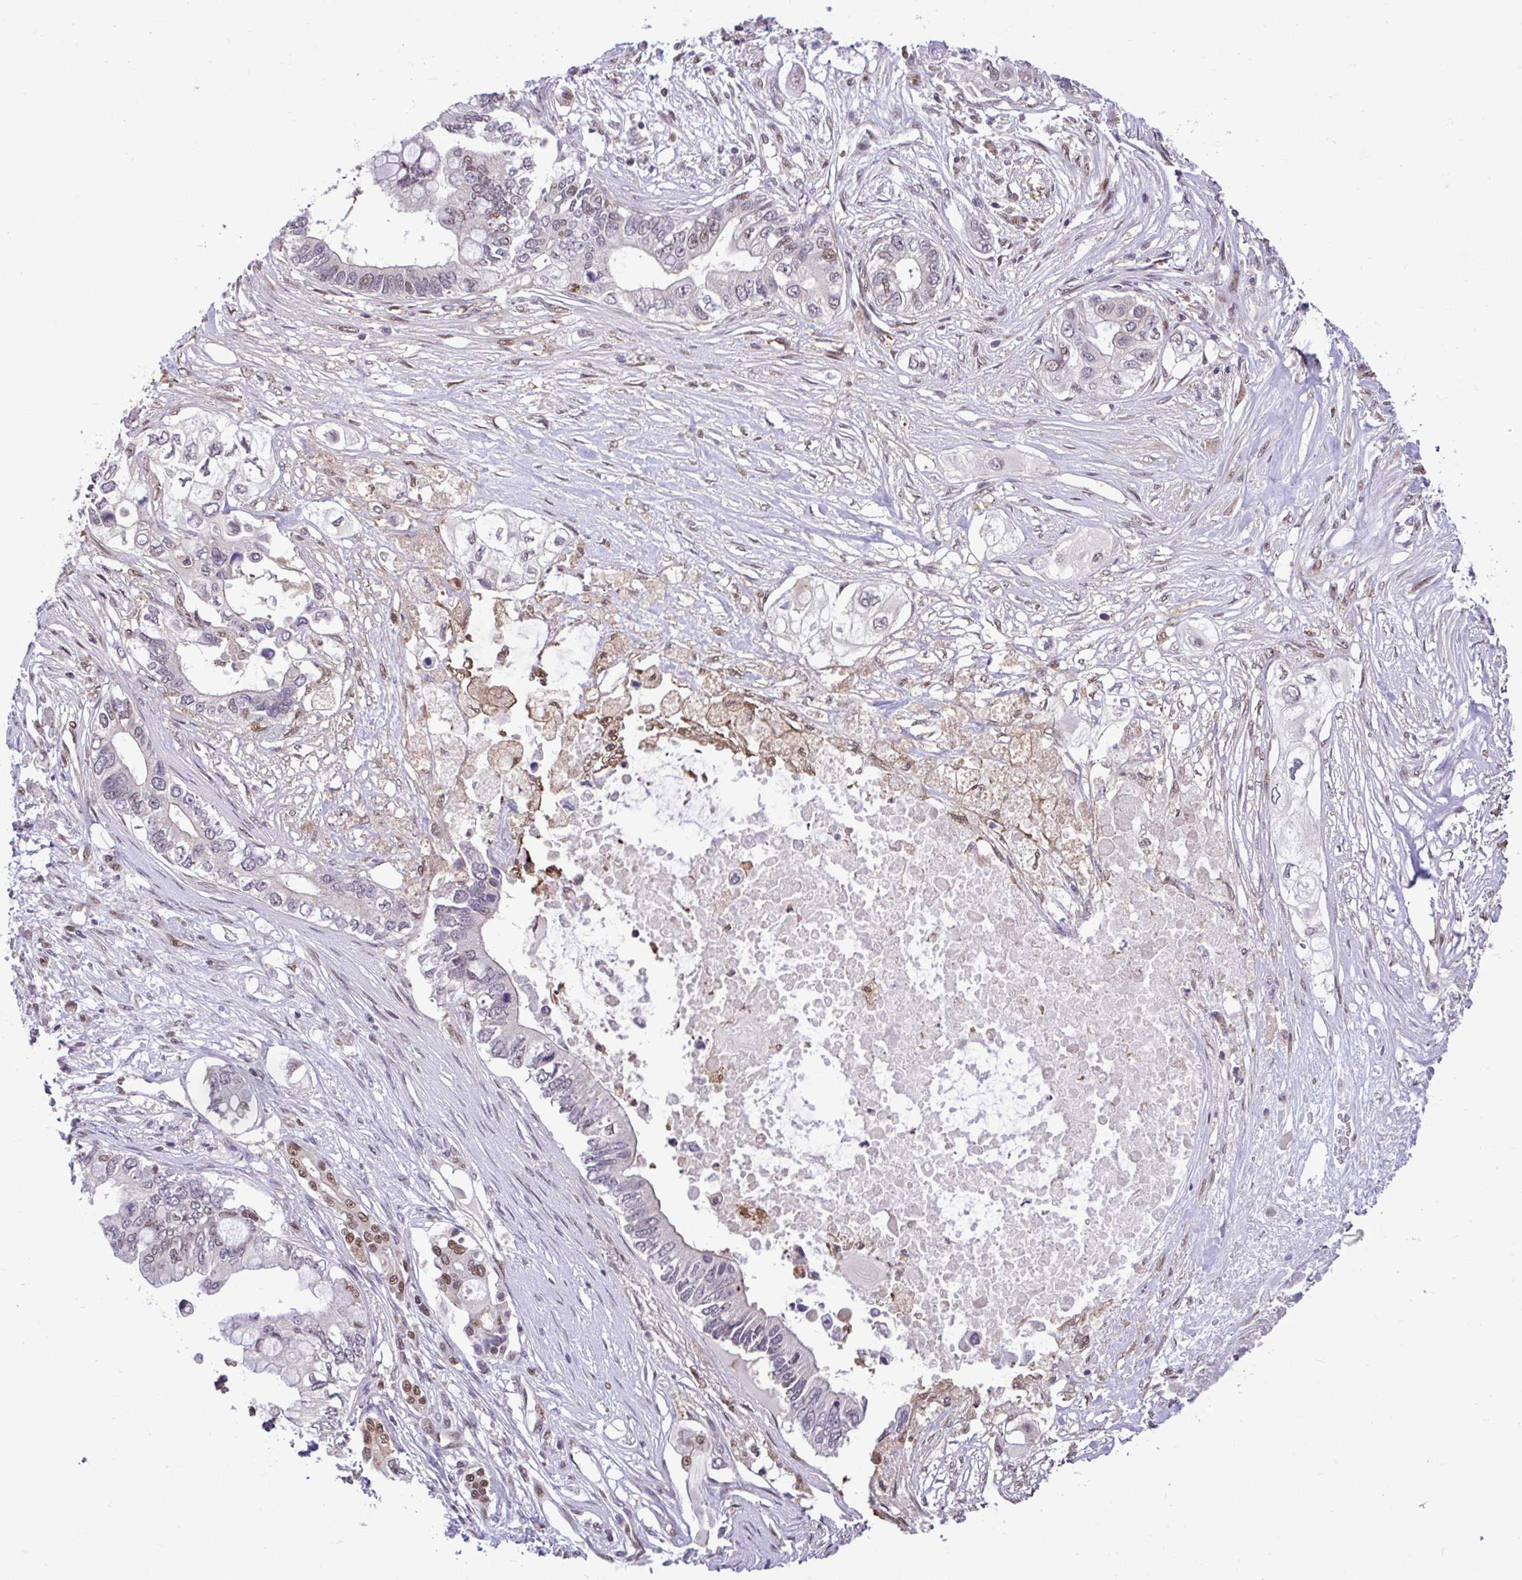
{"staining": {"intensity": "weak", "quantity": "<25%", "location": "nuclear"}, "tissue": "pancreatic cancer", "cell_type": "Tumor cells", "image_type": "cancer", "snomed": [{"axis": "morphology", "description": "Adenocarcinoma, NOS"}, {"axis": "topography", "description": "Pancreas"}], "caption": "A micrograph of adenocarcinoma (pancreatic) stained for a protein reveals no brown staining in tumor cells. The staining was performed using DAB to visualize the protein expression in brown, while the nuclei were stained in blue with hematoxylin (Magnification: 20x).", "gene": "GLIS3", "patient": {"sex": "female", "age": 63}}